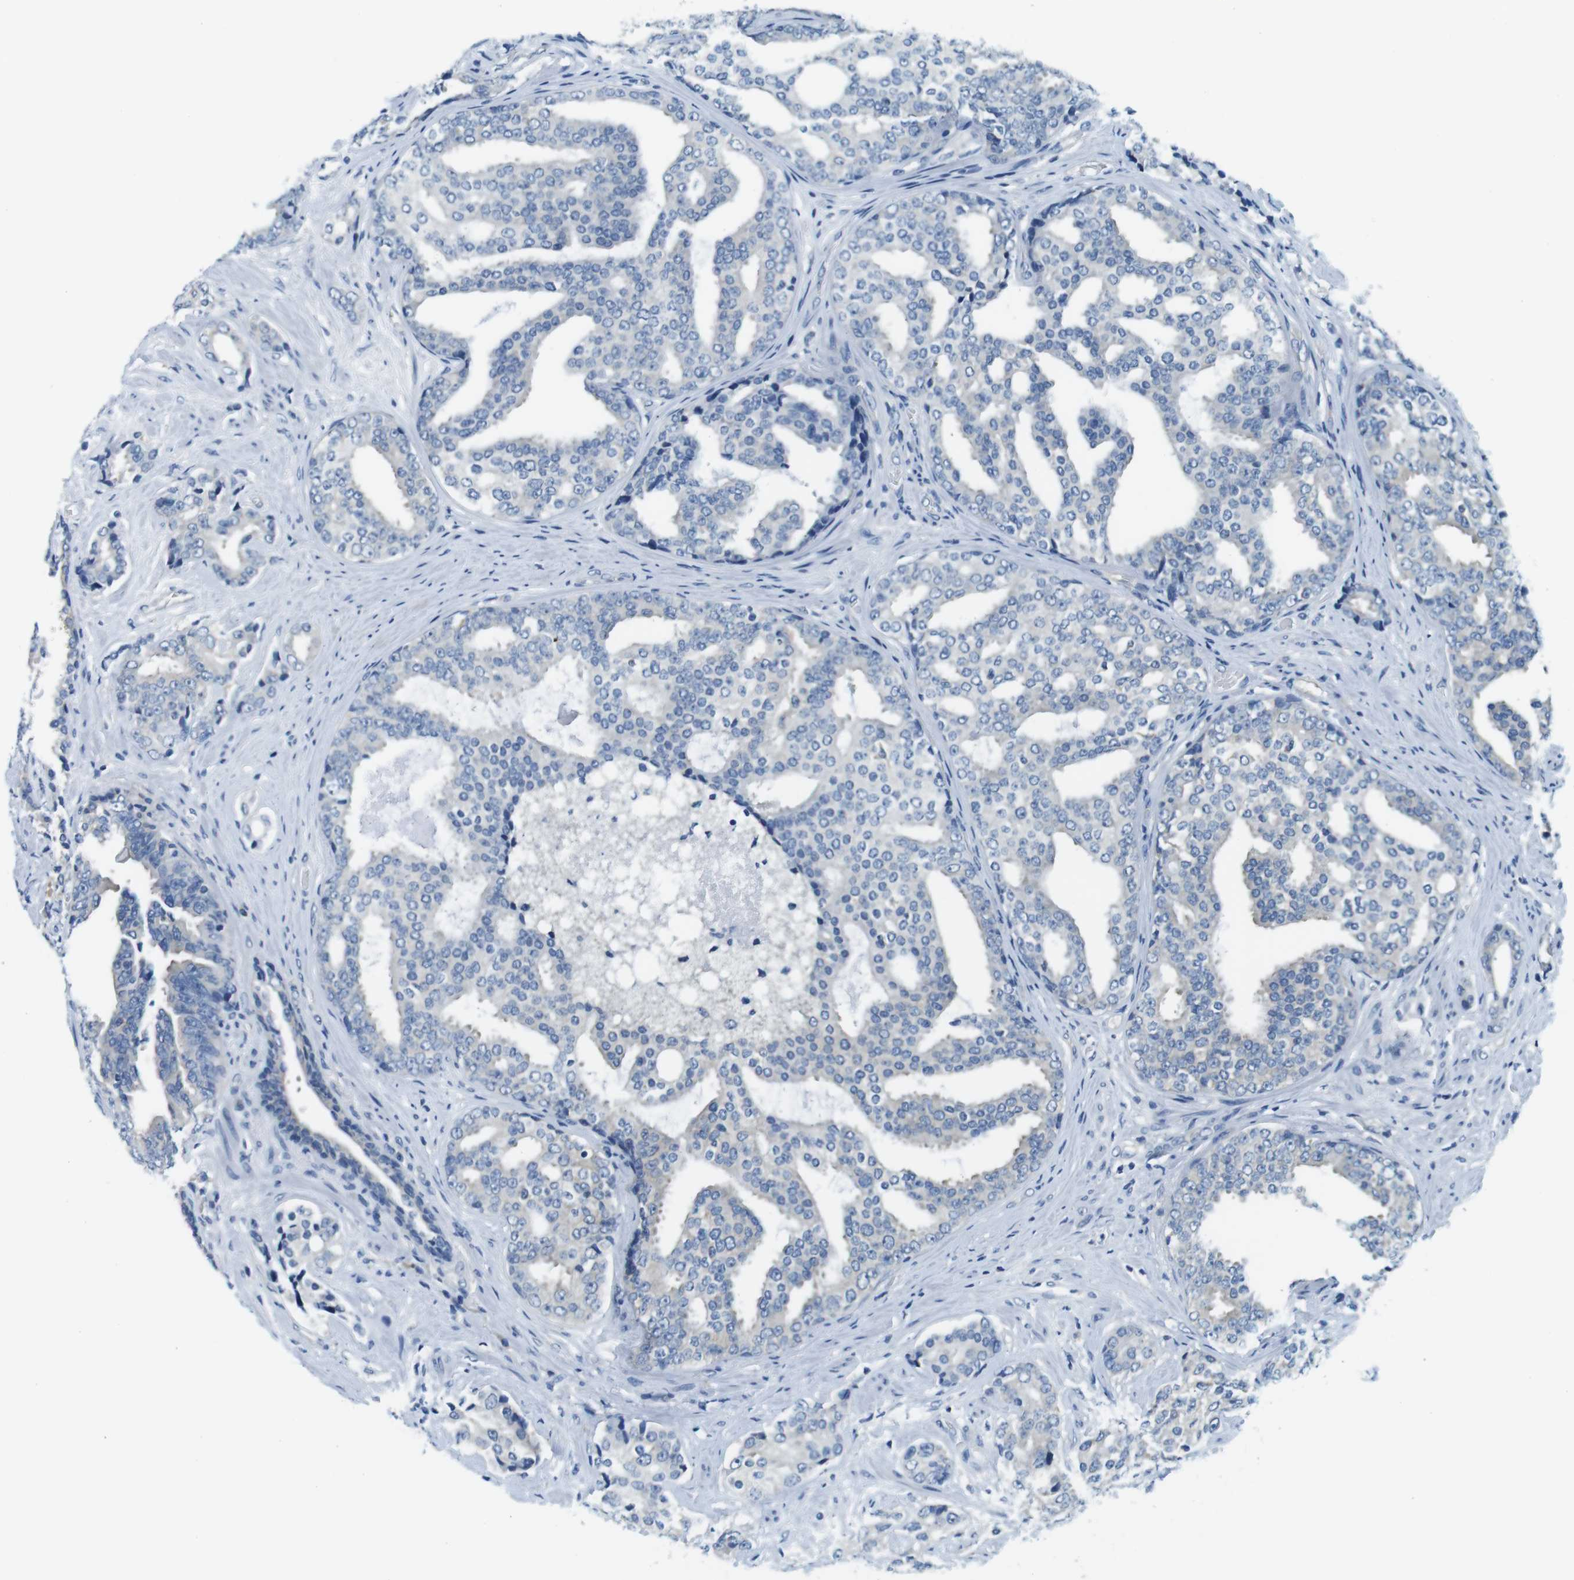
{"staining": {"intensity": "negative", "quantity": "none", "location": "none"}, "tissue": "prostate cancer", "cell_type": "Tumor cells", "image_type": "cancer", "snomed": [{"axis": "morphology", "description": "Adenocarcinoma, High grade"}, {"axis": "topography", "description": "Prostate"}], "caption": "High magnification brightfield microscopy of prostate cancer stained with DAB (brown) and counterstained with hematoxylin (blue): tumor cells show no significant positivity.", "gene": "EIF2B5", "patient": {"sex": "male", "age": 71}}